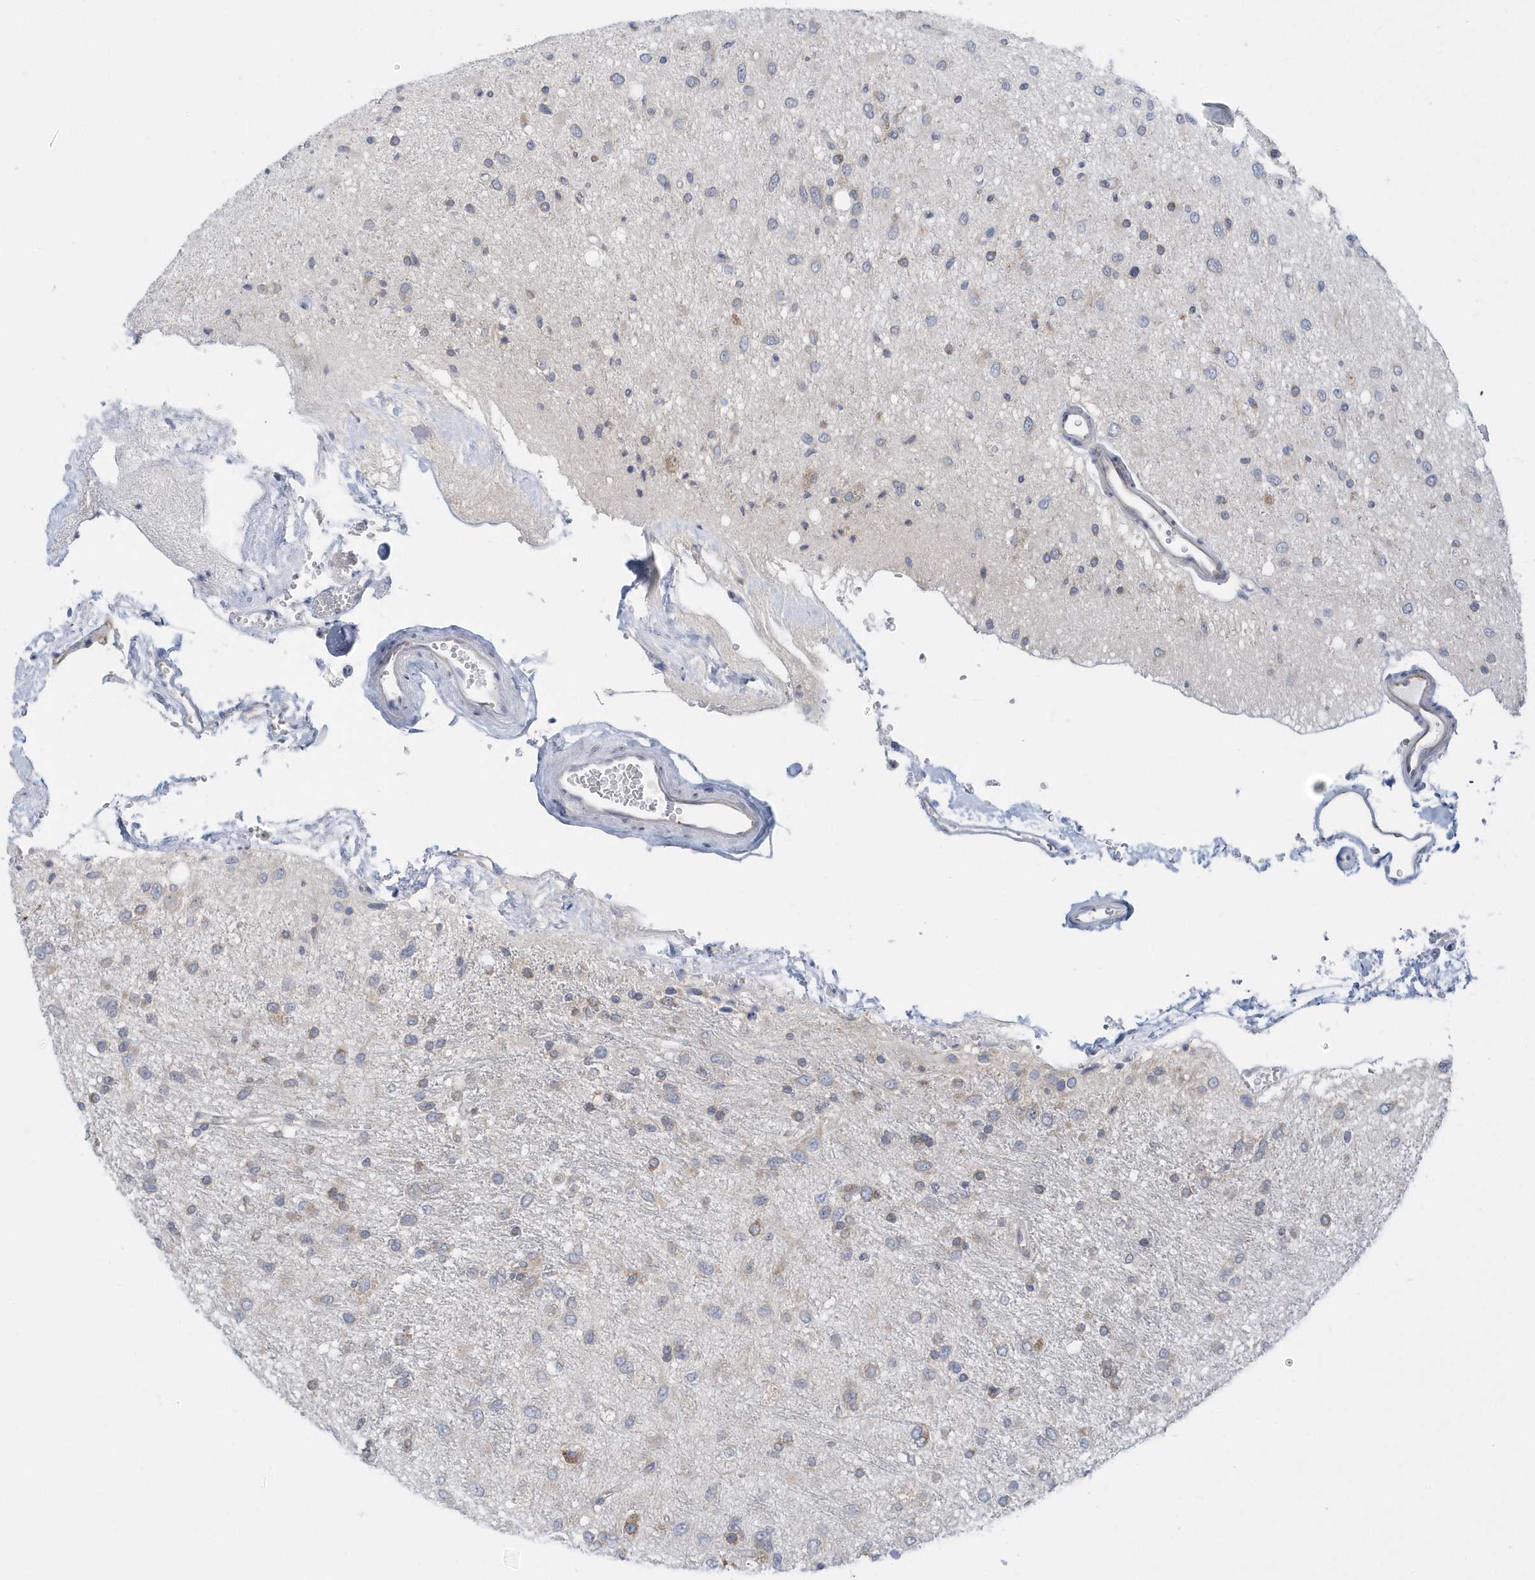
{"staining": {"intensity": "moderate", "quantity": "<25%", "location": "cytoplasmic/membranous"}, "tissue": "glioma", "cell_type": "Tumor cells", "image_type": "cancer", "snomed": [{"axis": "morphology", "description": "Glioma, malignant, Low grade"}, {"axis": "topography", "description": "Brain"}], "caption": "The micrograph shows a brown stain indicating the presence of a protein in the cytoplasmic/membranous of tumor cells in glioma. (DAB (3,3'-diaminobenzidine) IHC, brown staining for protein, blue staining for nuclei).", "gene": "EIF3C", "patient": {"sex": "male", "age": 77}}